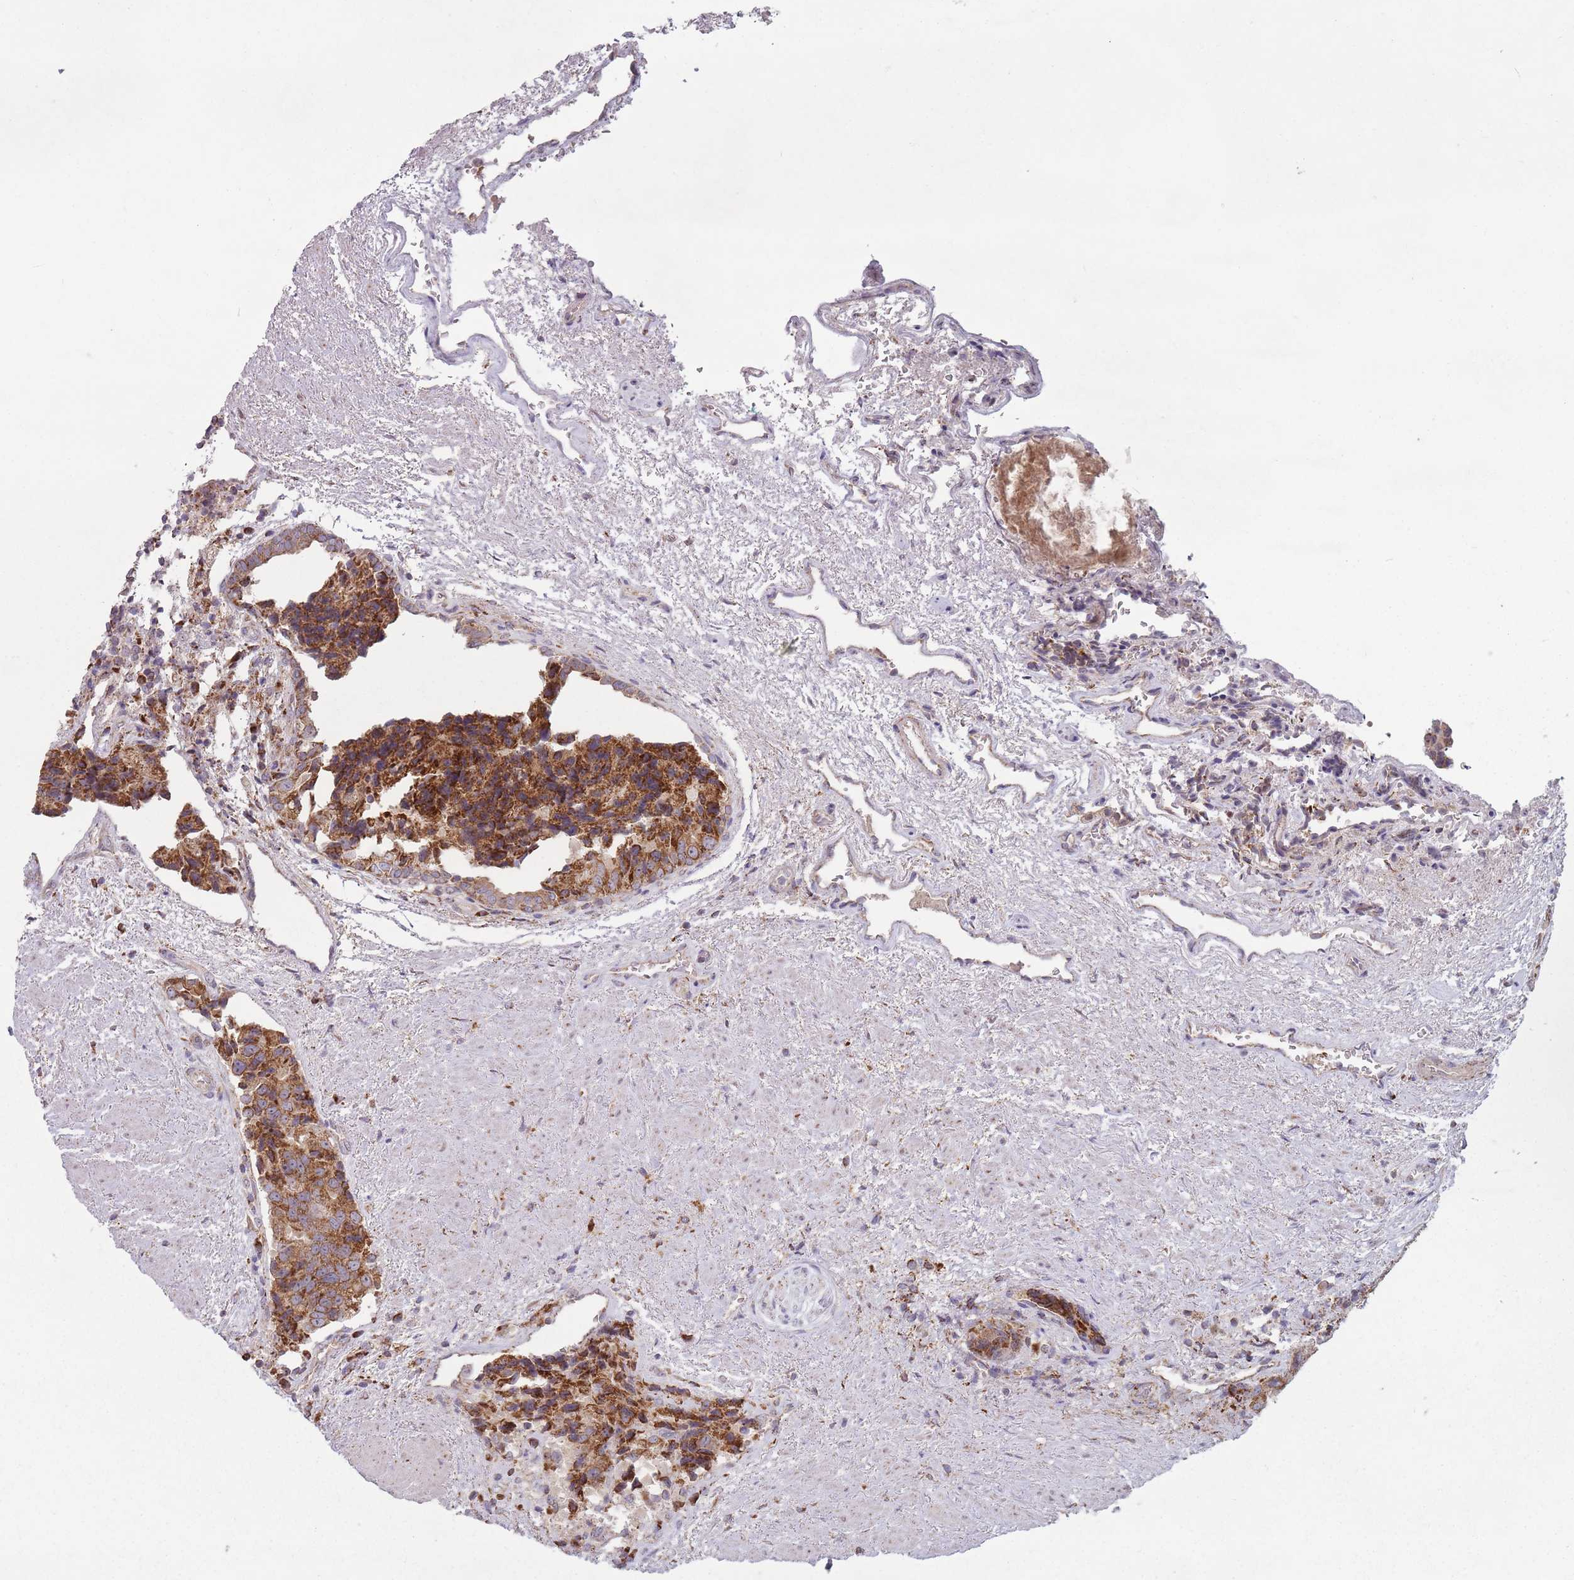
{"staining": {"intensity": "strong", "quantity": ">75%", "location": "cytoplasmic/membranous"}, "tissue": "prostate cancer", "cell_type": "Tumor cells", "image_type": "cancer", "snomed": [{"axis": "morphology", "description": "Adenocarcinoma, High grade"}, {"axis": "topography", "description": "Prostate"}], "caption": "Immunohistochemical staining of human prostate cancer (adenocarcinoma (high-grade)) demonstrates high levels of strong cytoplasmic/membranous positivity in approximately >75% of tumor cells. The protein is shown in brown color, while the nuclei are stained blue.", "gene": "OR10Q1", "patient": {"sex": "male", "age": 70}}